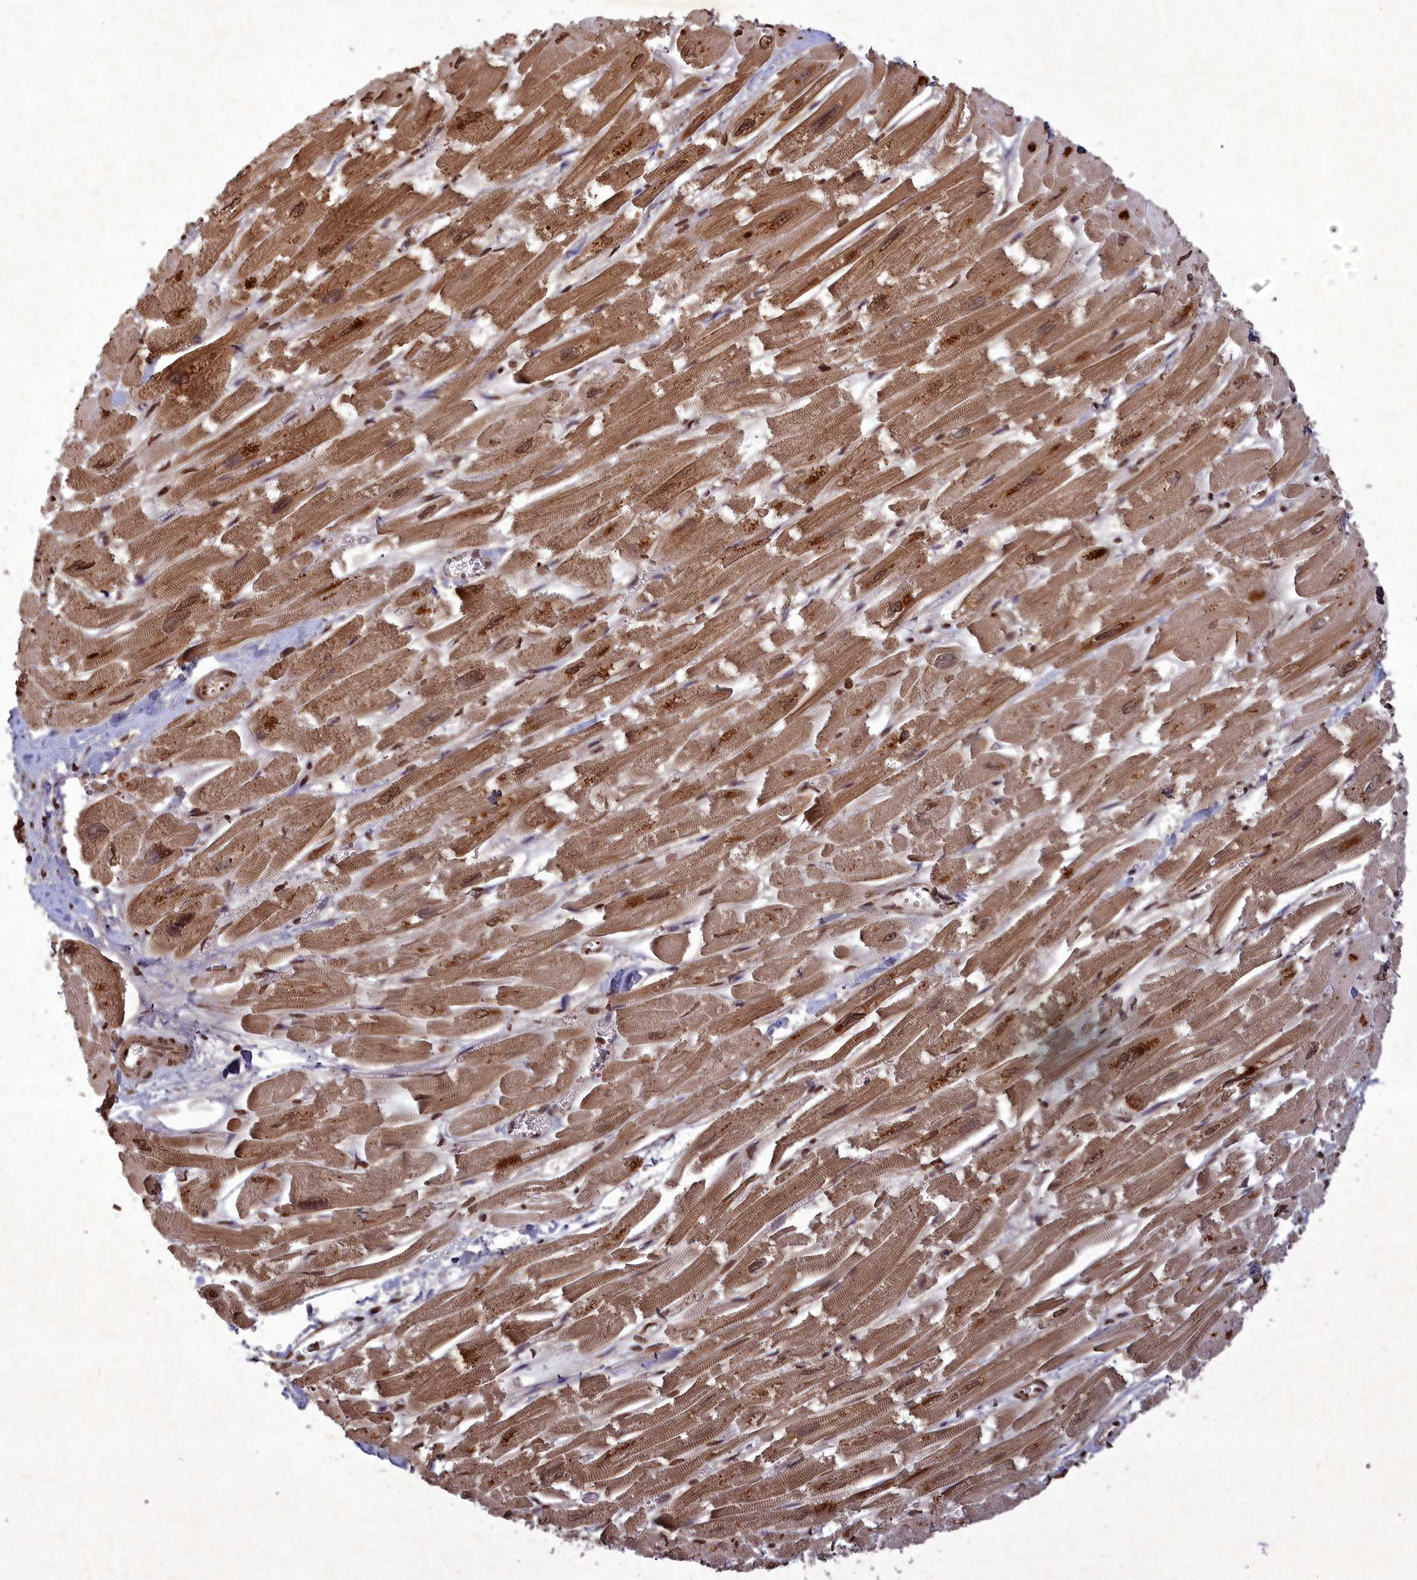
{"staining": {"intensity": "moderate", "quantity": ">75%", "location": "cytoplasmic/membranous,nuclear"}, "tissue": "heart muscle", "cell_type": "Cardiomyocytes", "image_type": "normal", "snomed": [{"axis": "morphology", "description": "Normal tissue, NOS"}, {"axis": "topography", "description": "Heart"}], "caption": "Brown immunohistochemical staining in unremarkable human heart muscle exhibits moderate cytoplasmic/membranous,nuclear staining in approximately >75% of cardiomyocytes. (Stains: DAB in brown, nuclei in blue, Microscopy: brightfield microscopy at high magnification).", "gene": "SRMS", "patient": {"sex": "male", "age": 54}}